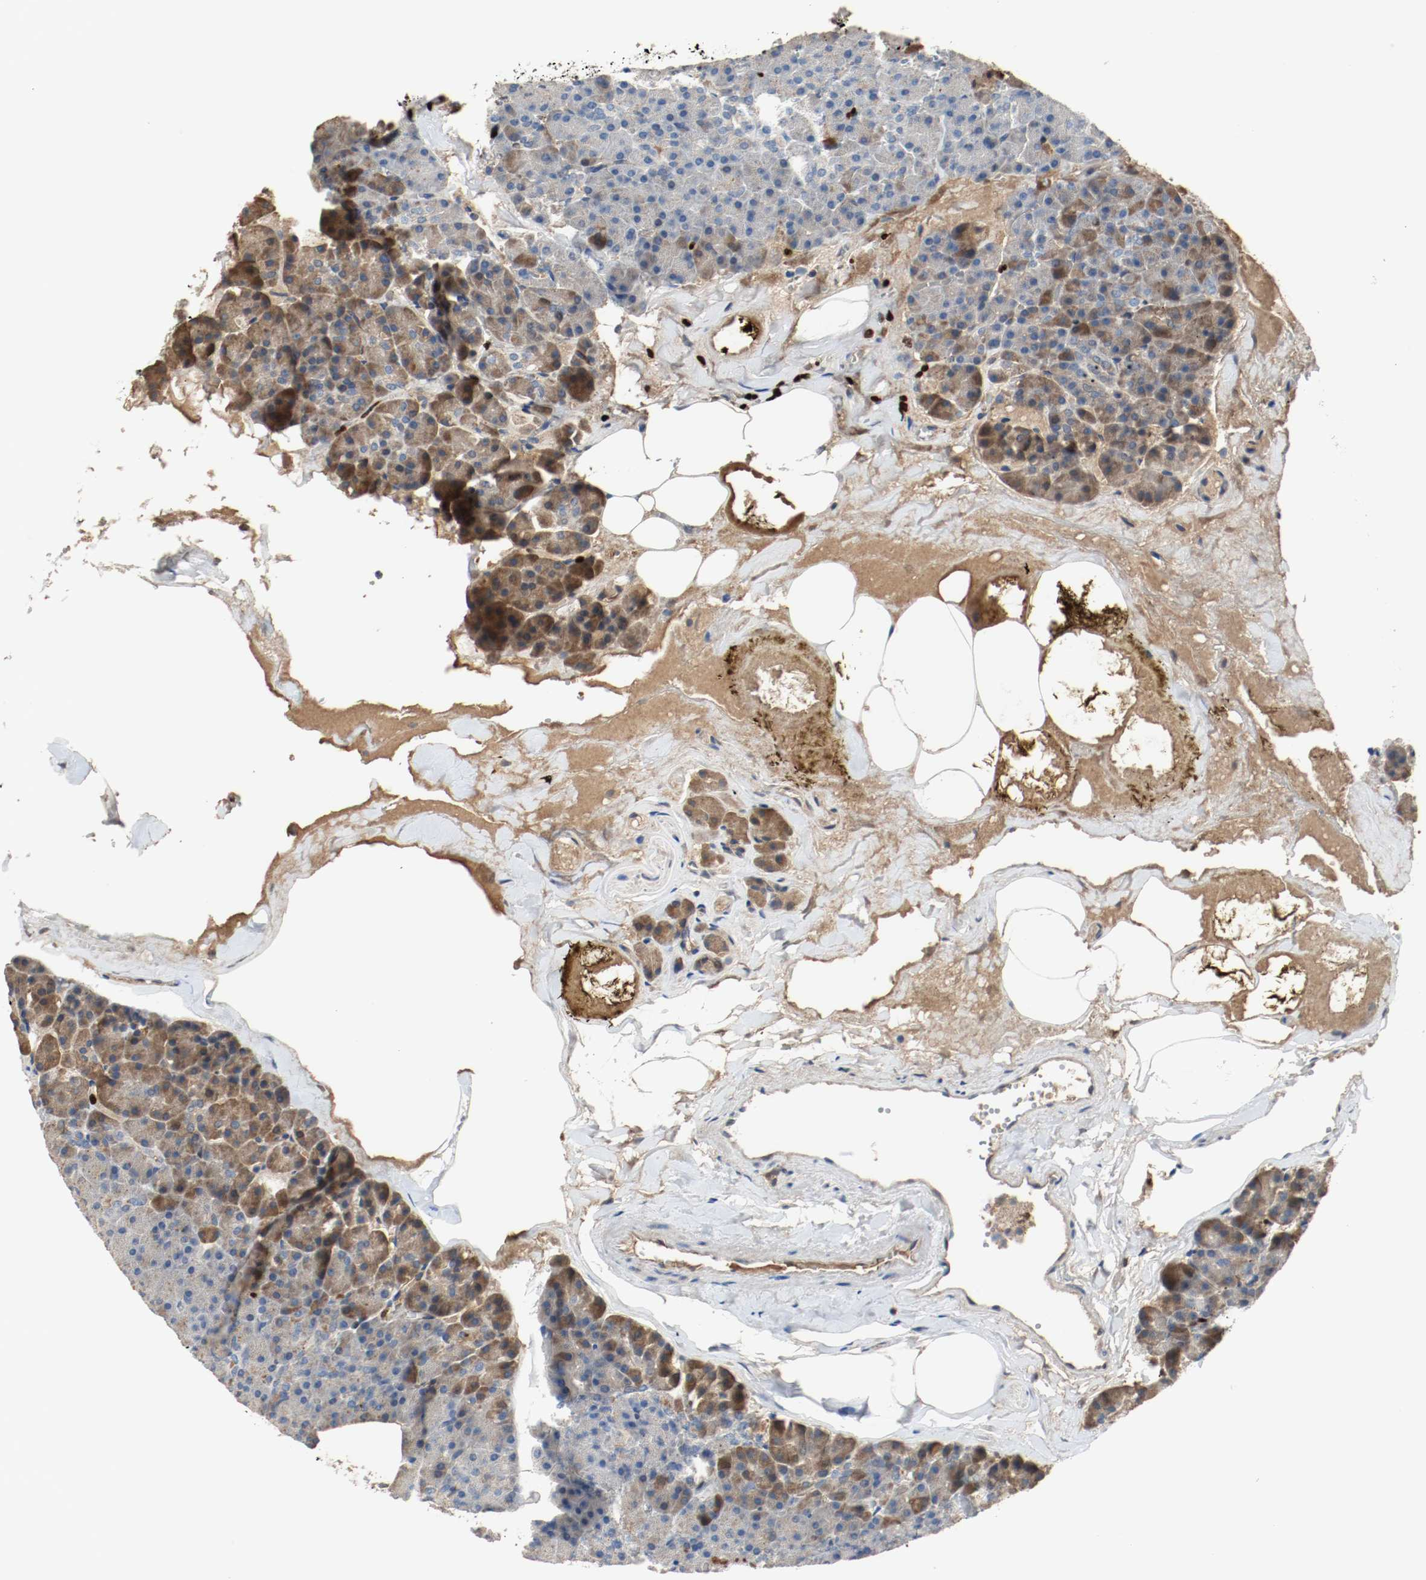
{"staining": {"intensity": "weak", "quantity": "25%-75%", "location": "cytoplasmic/membranous"}, "tissue": "pancreas", "cell_type": "Exocrine glandular cells", "image_type": "normal", "snomed": [{"axis": "morphology", "description": "Normal tissue, NOS"}, {"axis": "topography", "description": "Pancreas"}], "caption": "This is an image of immunohistochemistry (IHC) staining of benign pancreas, which shows weak staining in the cytoplasmic/membranous of exocrine glandular cells.", "gene": "BLK", "patient": {"sex": "female", "age": 35}}